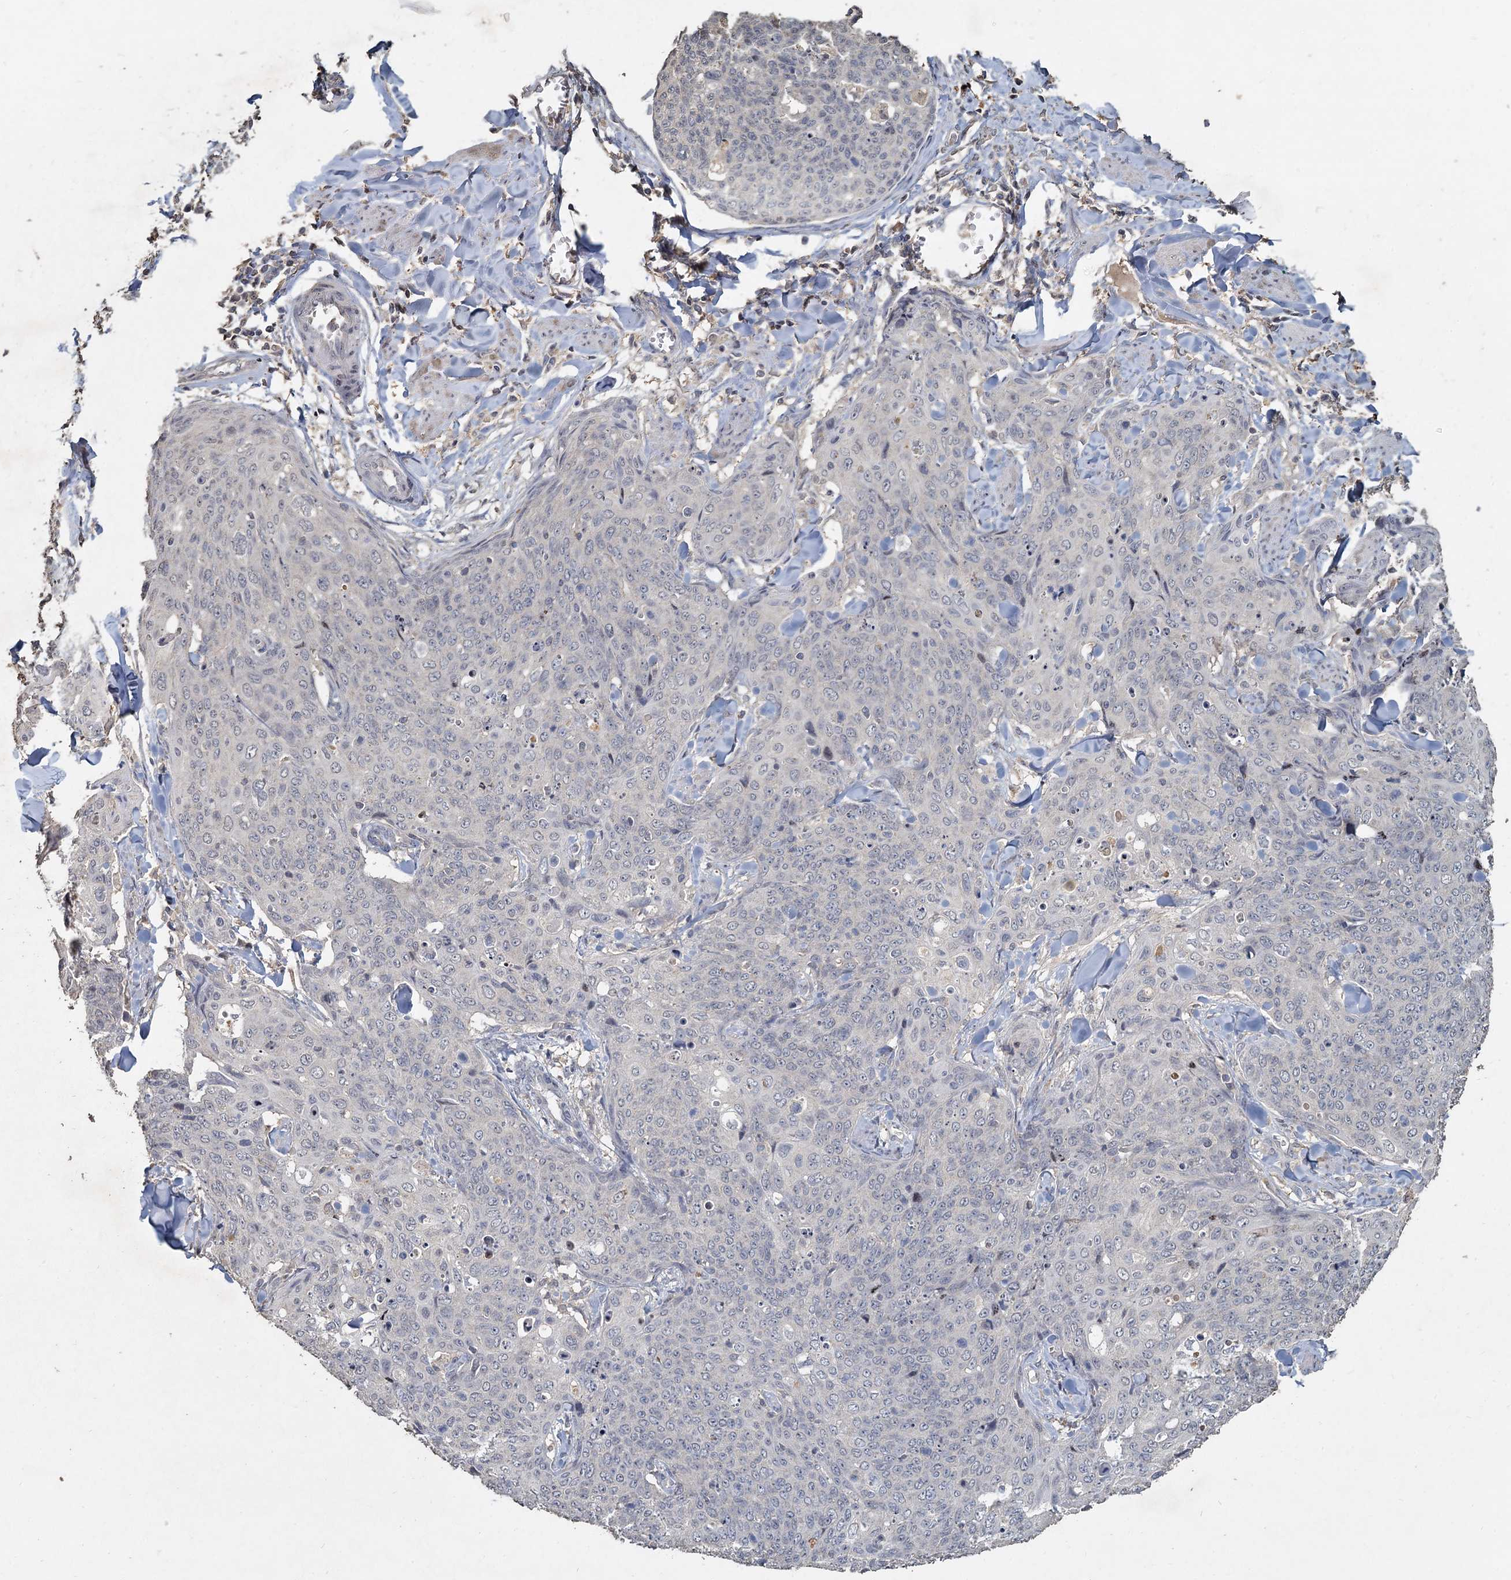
{"staining": {"intensity": "negative", "quantity": "none", "location": "none"}, "tissue": "skin cancer", "cell_type": "Tumor cells", "image_type": "cancer", "snomed": [{"axis": "morphology", "description": "Squamous cell carcinoma, NOS"}, {"axis": "topography", "description": "Skin"}, {"axis": "topography", "description": "Vulva"}], "caption": "This is an immunohistochemistry (IHC) histopathology image of human skin cancer (squamous cell carcinoma). There is no staining in tumor cells.", "gene": "CCDC61", "patient": {"sex": "female", "age": 85}}